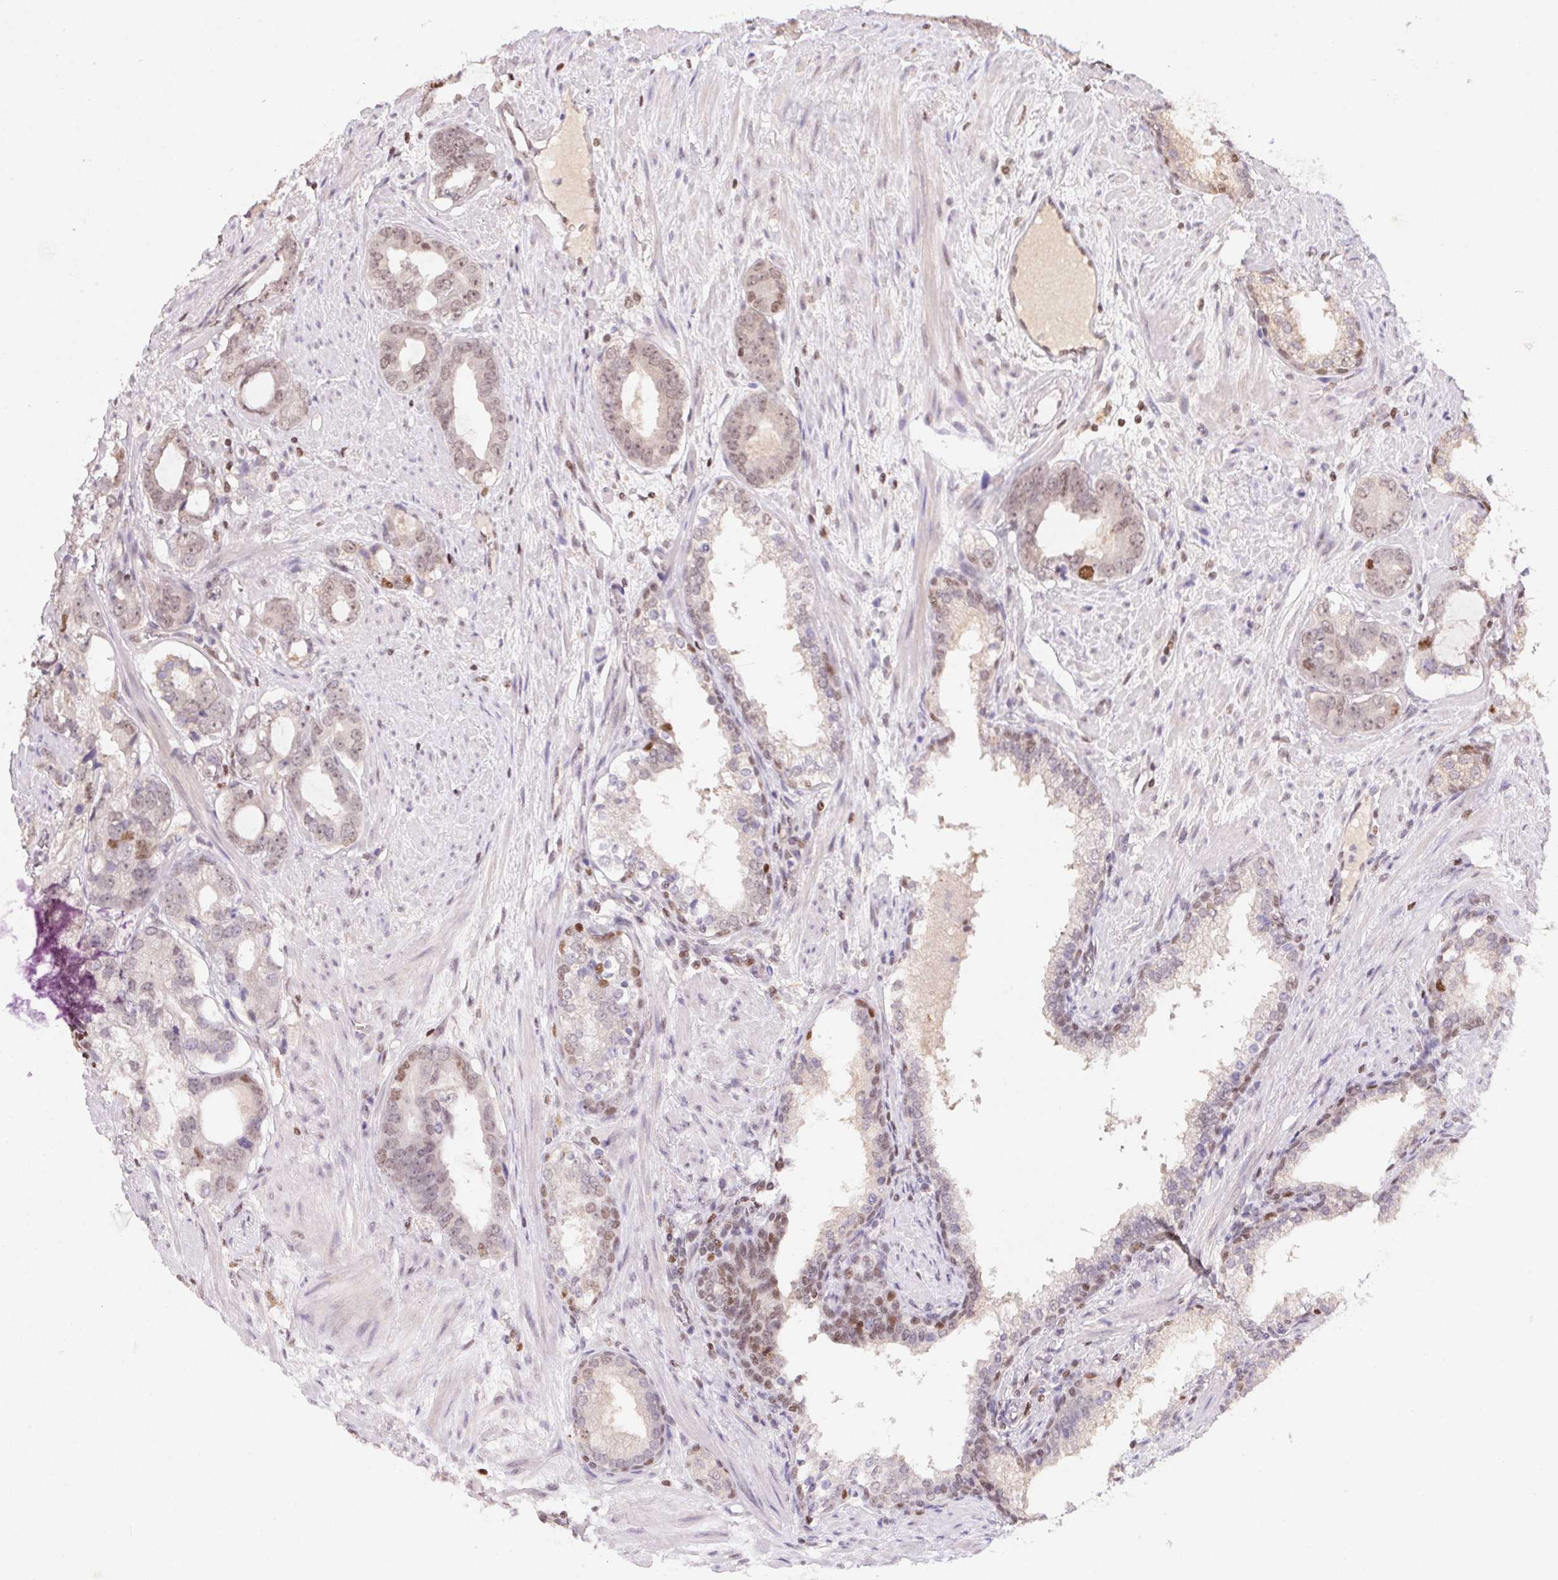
{"staining": {"intensity": "weak", "quantity": "25%-75%", "location": "nuclear"}, "tissue": "prostate cancer", "cell_type": "Tumor cells", "image_type": "cancer", "snomed": [{"axis": "morphology", "description": "Adenocarcinoma, High grade"}, {"axis": "topography", "description": "Prostate"}], "caption": "A high-resolution photomicrograph shows immunohistochemistry staining of prostate high-grade adenocarcinoma, which demonstrates weak nuclear staining in approximately 25%-75% of tumor cells.", "gene": "POLD3", "patient": {"sex": "male", "age": 75}}